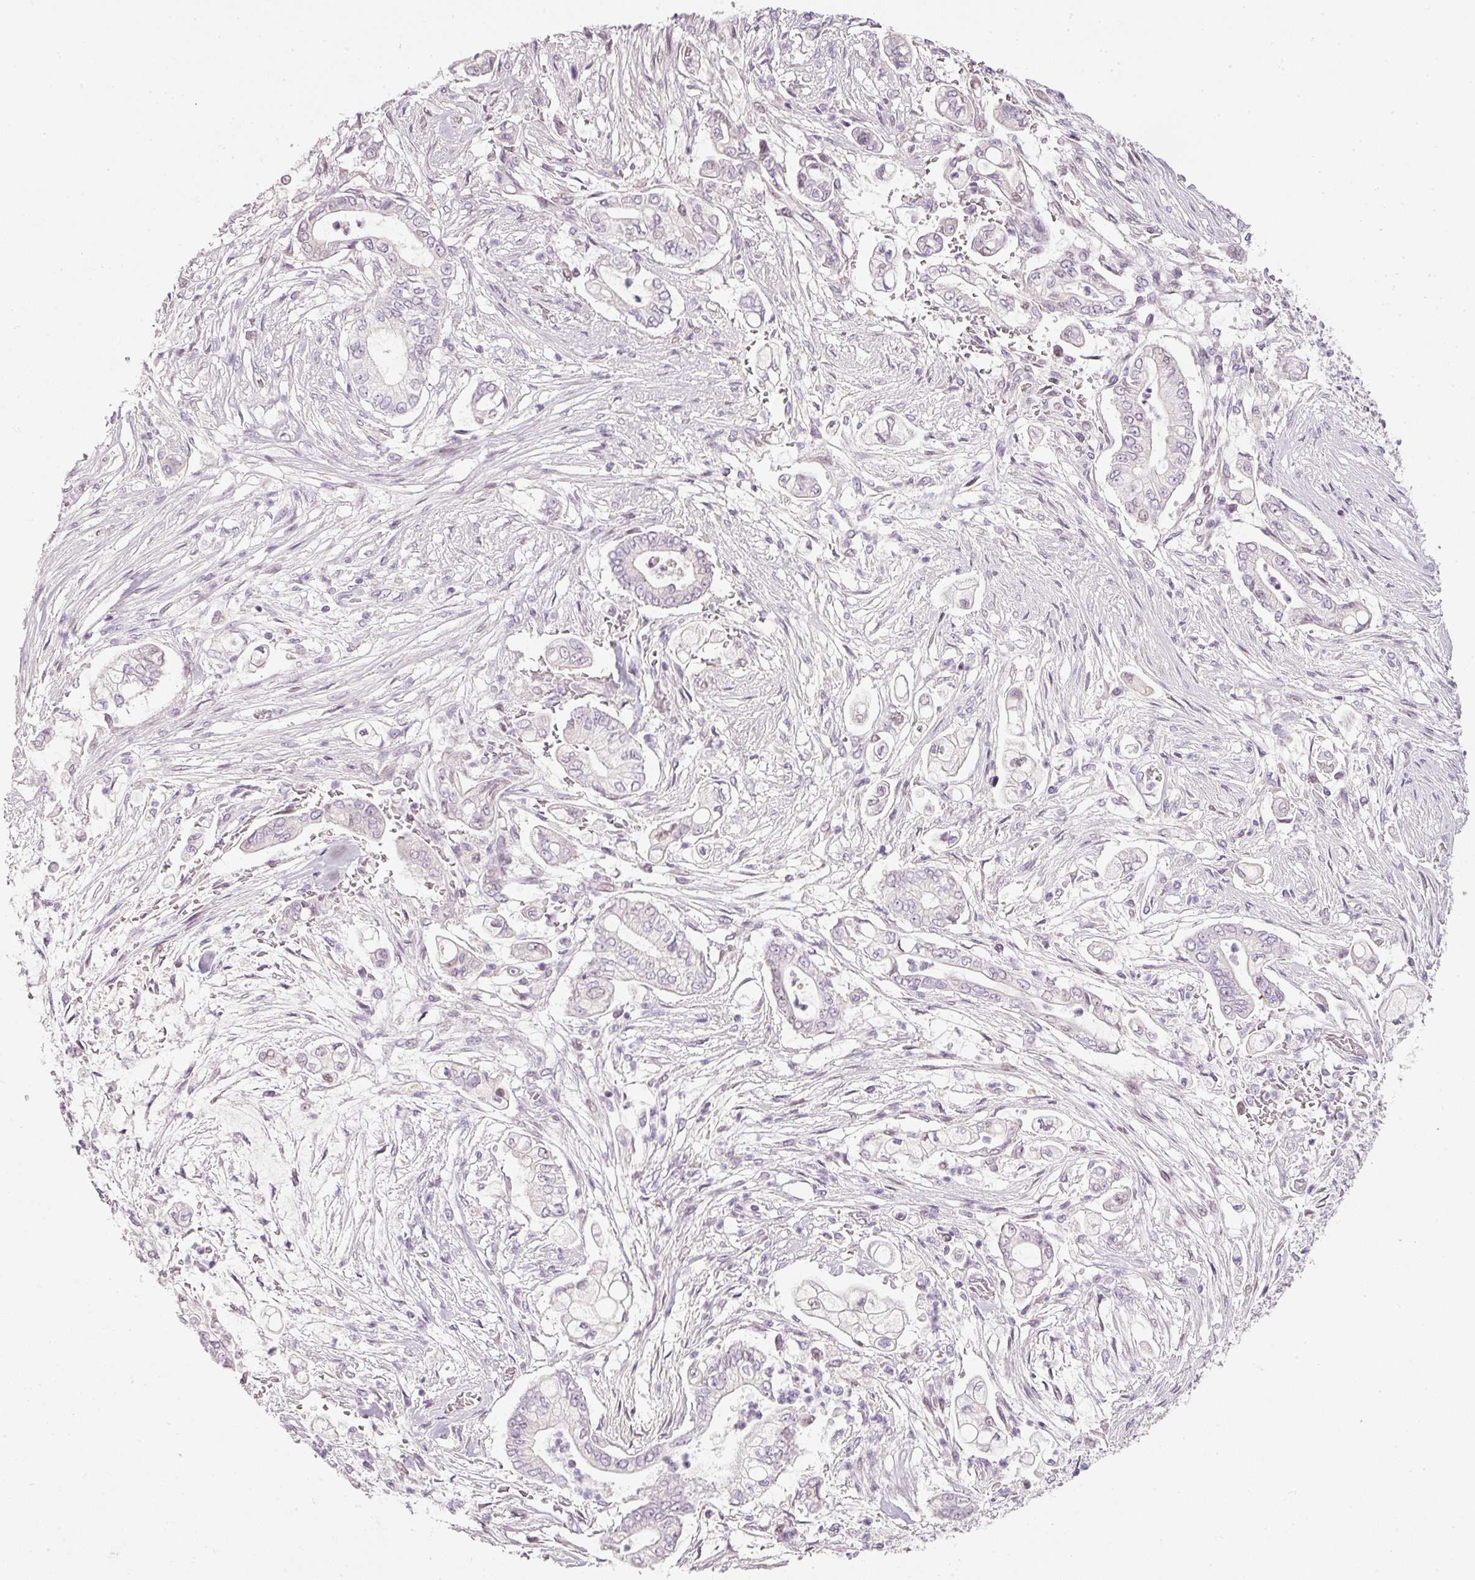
{"staining": {"intensity": "weak", "quantity": "<25%", "location": "nuclear"}, "tissue": "pancreatic cancer", "cell_type": "Tumor cells", "image_type": "cancer", "snomed": [{"axis": "morphology", "description": "Adenocarcinoma, NOS"}, {"axis": "topography", "description": "Pancreas"}], "caption": "Pancreatic adenocarcinoma was stained to show a protein in brown. There is no significant staining in tumor cells. (DAB (3,3'-diaminobenzidine) immunohistochemistry visualized using brightfield microscopy, high magnification).", "gene": "NRDE2", "patient": {"sex": "female", "age": 69}}